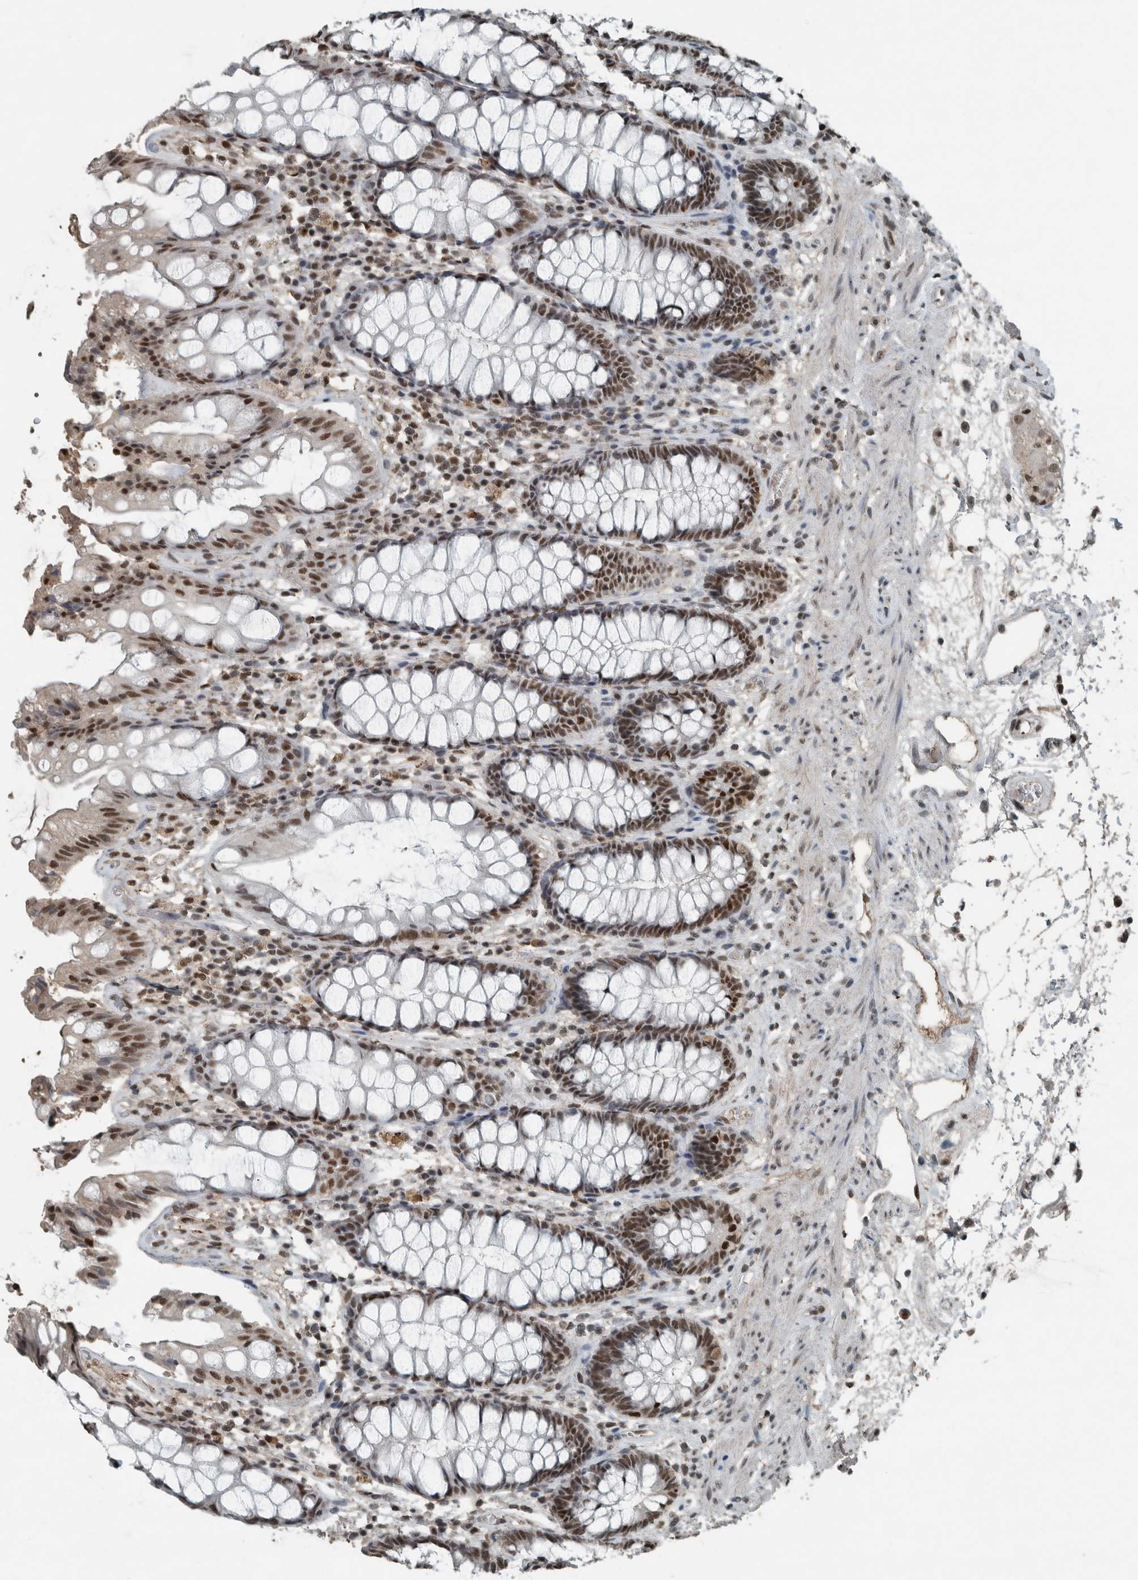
{"staining": {"intensity": "strong", "quantity": ">75%", "location": "nuclear"}, "tissue": "rectum", "cell_type": "Glandular cells", "image_type": "normal", "snomed": [{"axis": "morphology", "description": "Normal tissue, NOS"}, {"axis": "topography", "description": "Rectum"}], "caption": "Glandular cells demonstrate strong nuclear staining in about >75% of cells in normal rectum. (IHC, brightfield microscopy, high magnification).", "gene": "ZNF24", "patient": {"sex": "male", "age": 64}}